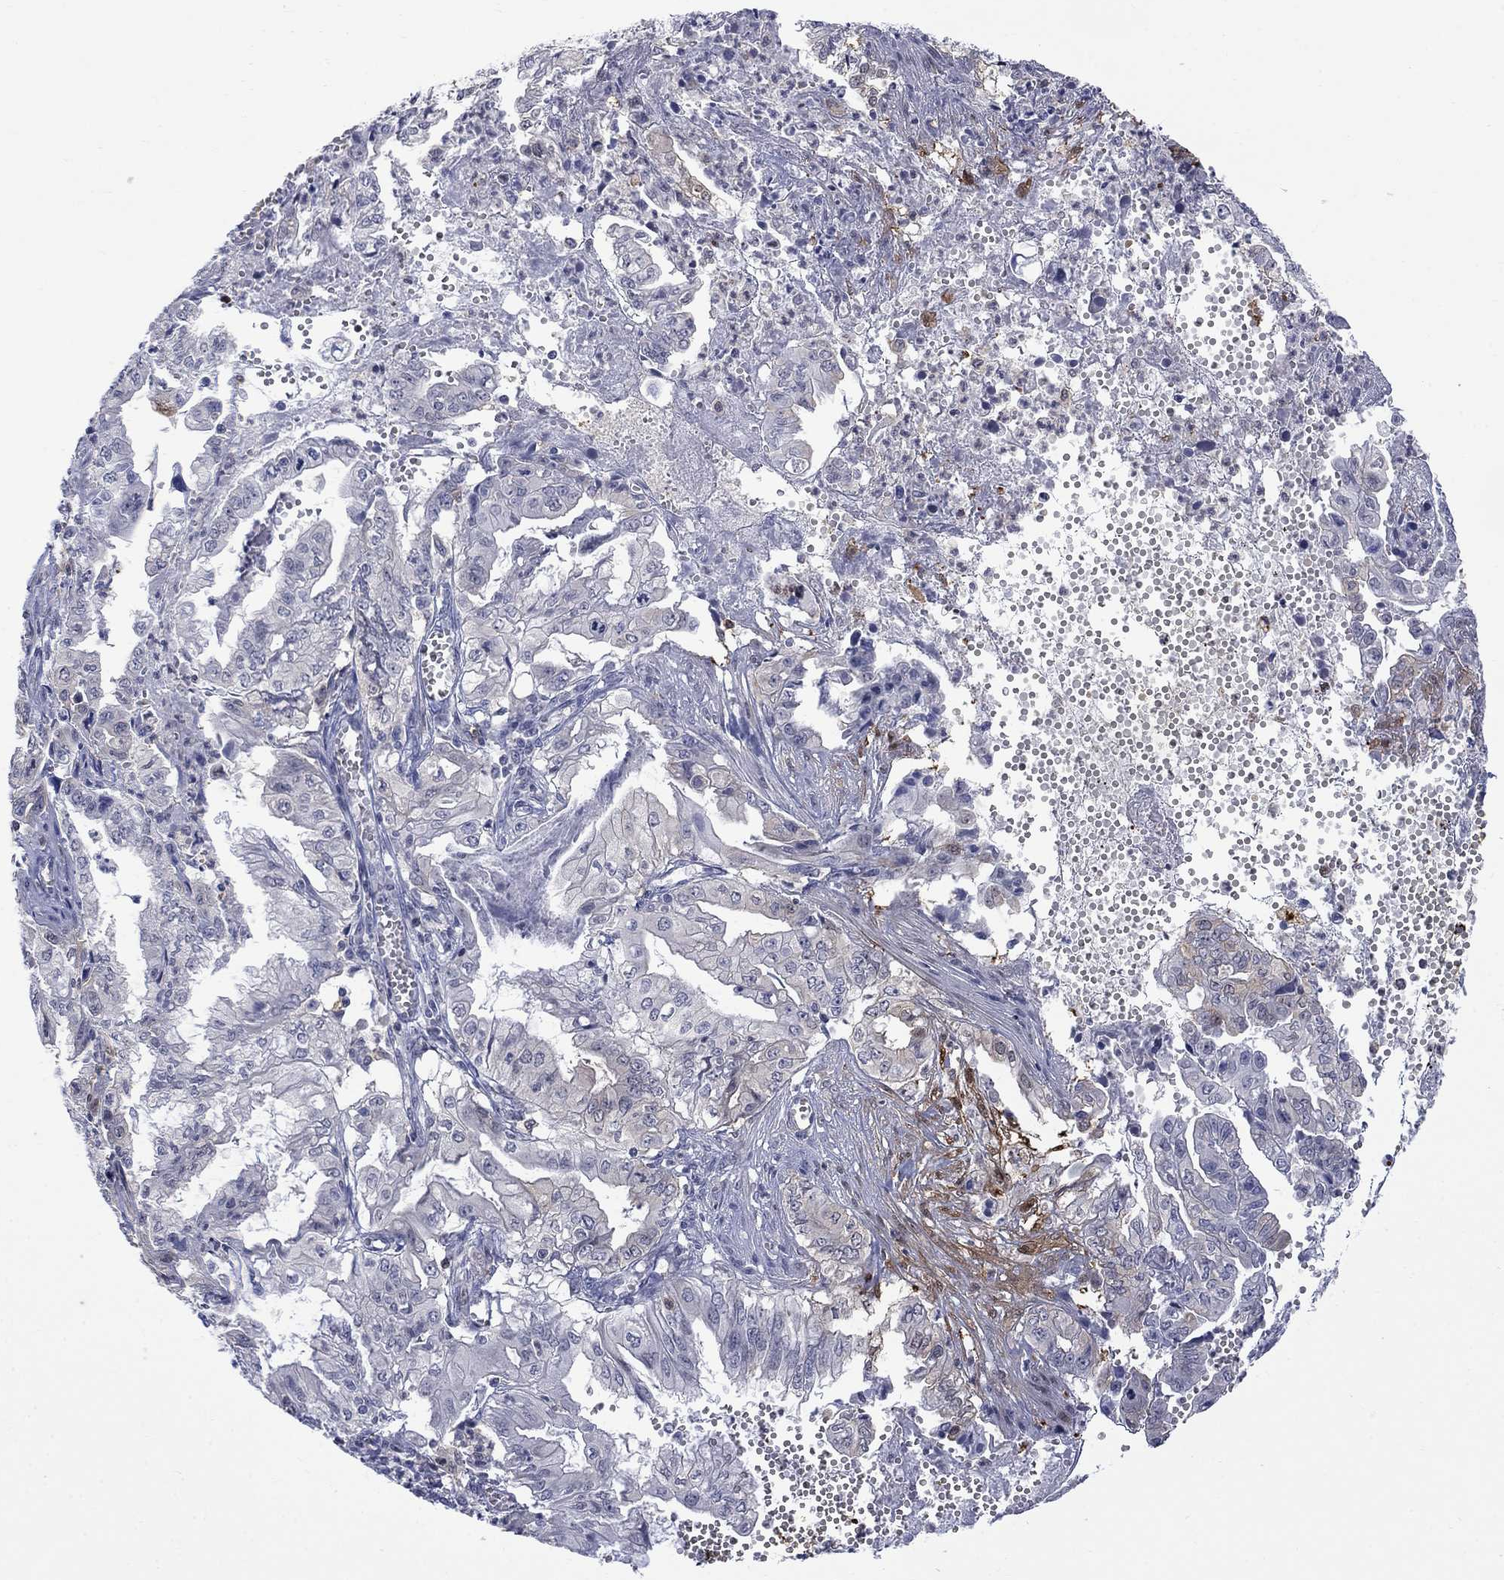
{"staining": {"intensity": "negative", "quantity": "none", "location": "none"}, "tissue": "pancreatic cancer", "cell_type": "Tumor cells", "image_type": "cancer", "snomed": [{"axis": "morphology", "description": "Adenocarcinoma, NOS"}, {"axis": "topography", "description": "Pancreas"}], "caption": "Tumor cells are negative for protein expression in human pancreatic adenocarcinoma.", "gene": "HKDC1", "patient": {"sex": "male", "age": 68}}